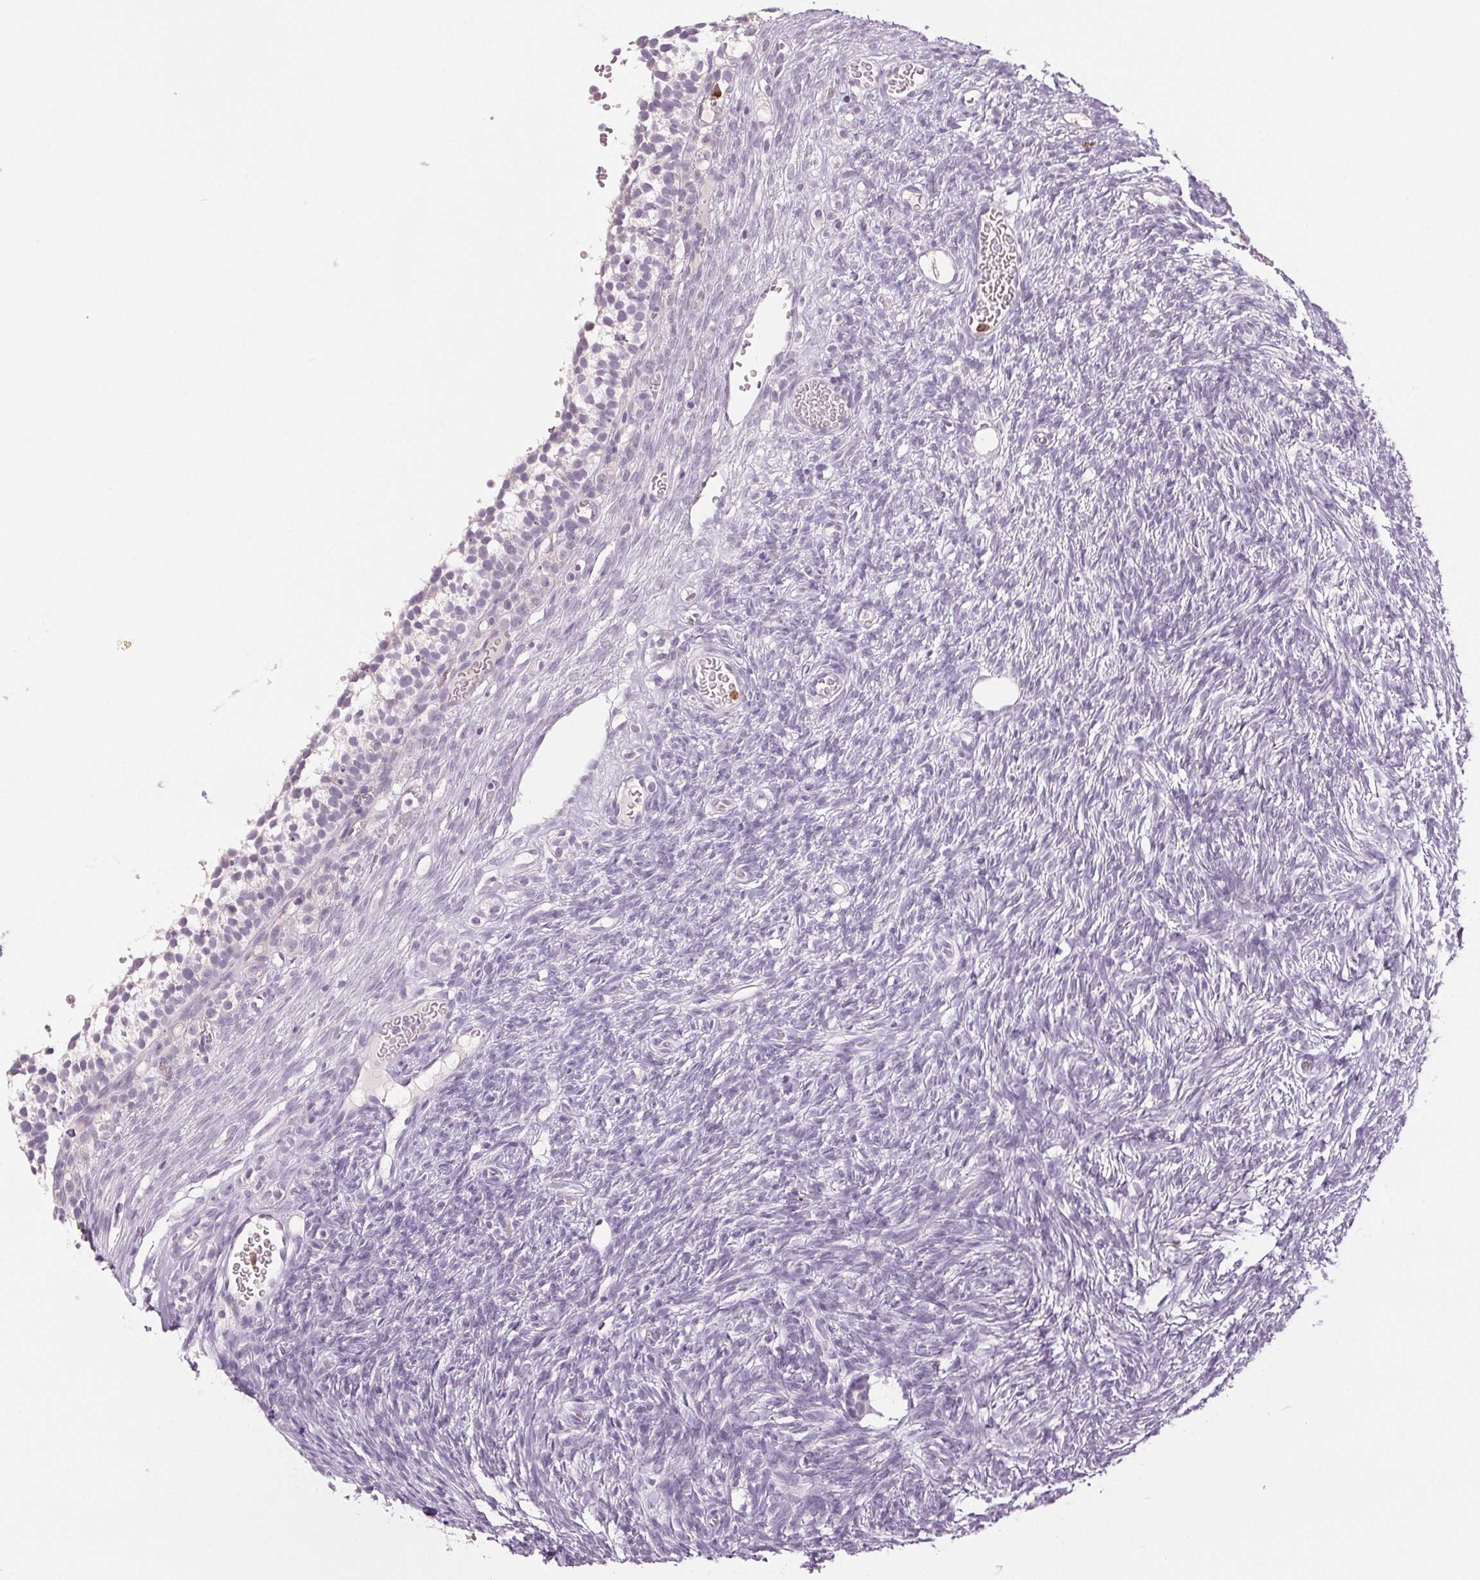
{"staining": {"intensity": "negative", "quantity": "none", "location": "none"}, "tissue": "ovary", "cell_type": "Follicle cells", "image_type": "normal", "snomed": [{"axis": "morphology", "description": "Normal tissue, NOS"}, {"axis": "topography", "description": "Ovary"}], "caption": "Protein analysis of normal ovary exhibits no significant positivity in follicle cells. (Brightfield microscopy of DAB (3,3'-diaminobenzidine) immunohistochemistry at high magnification).", "gene": "LTF", "patient": {"sex": "female", "age": 34}}